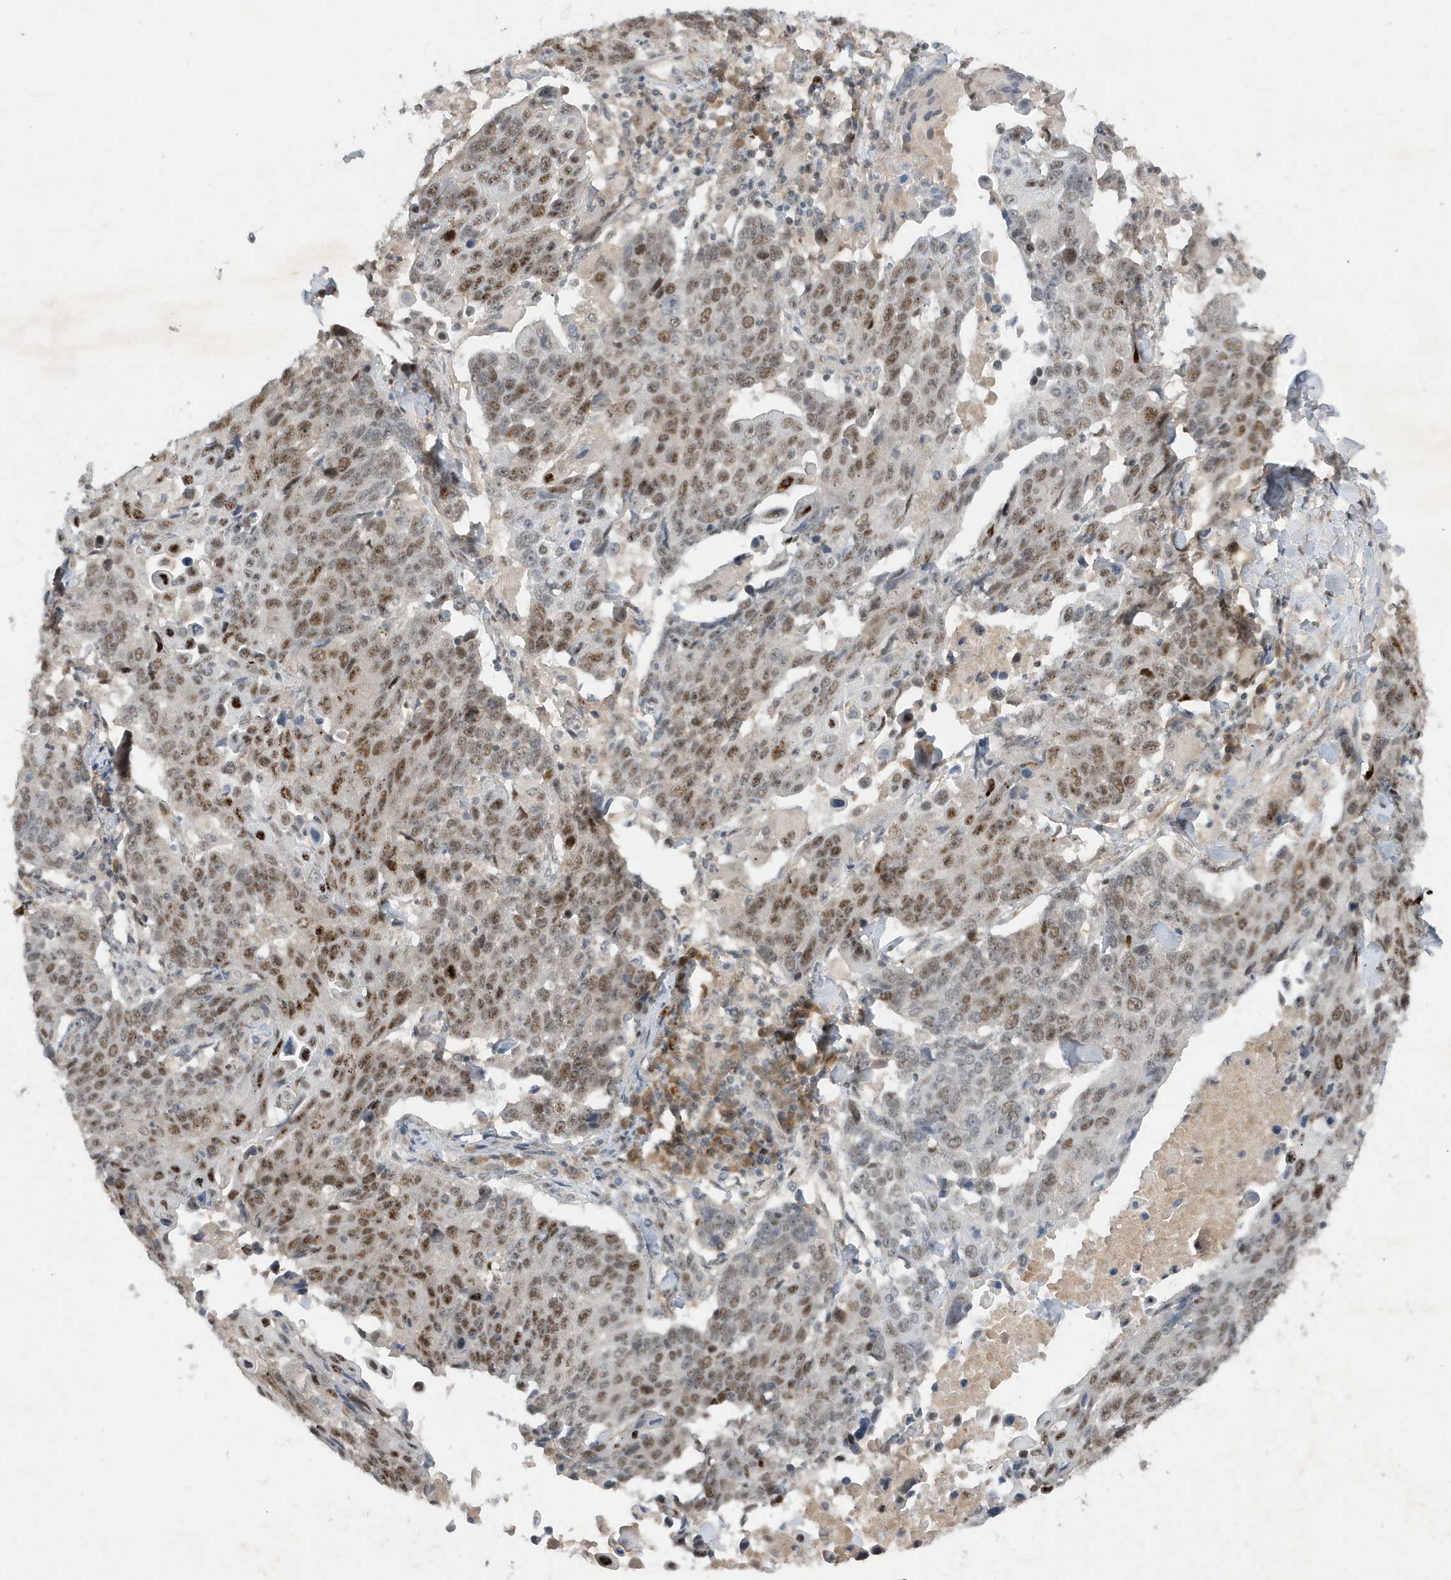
{"staining": {"intensity": "moderate", "quantity": ">75%", "location": "nuclear"}, "tissue": "lung cancer", "cell_type": "Tumor cells", "image_type": "cancer", "snomed": [{"axis": "morphology", "description": "Squamous cell carcinoma, NOS"}, {"axis": "topography", "description": "Lung"}], "caption": "Protein expression analysis of human squamous cell carcinoma (lung) reveals moderate nuclear positivity in approximately >75% of tumor cells. The staining was performed using DAB (3,3'-diaminobenzidine), with brown indicating positive protein expression. Nuclei are stained blue with hematoxylin.", "gene": "MAST3", "patient": {"sex": "male", "age": 66}}